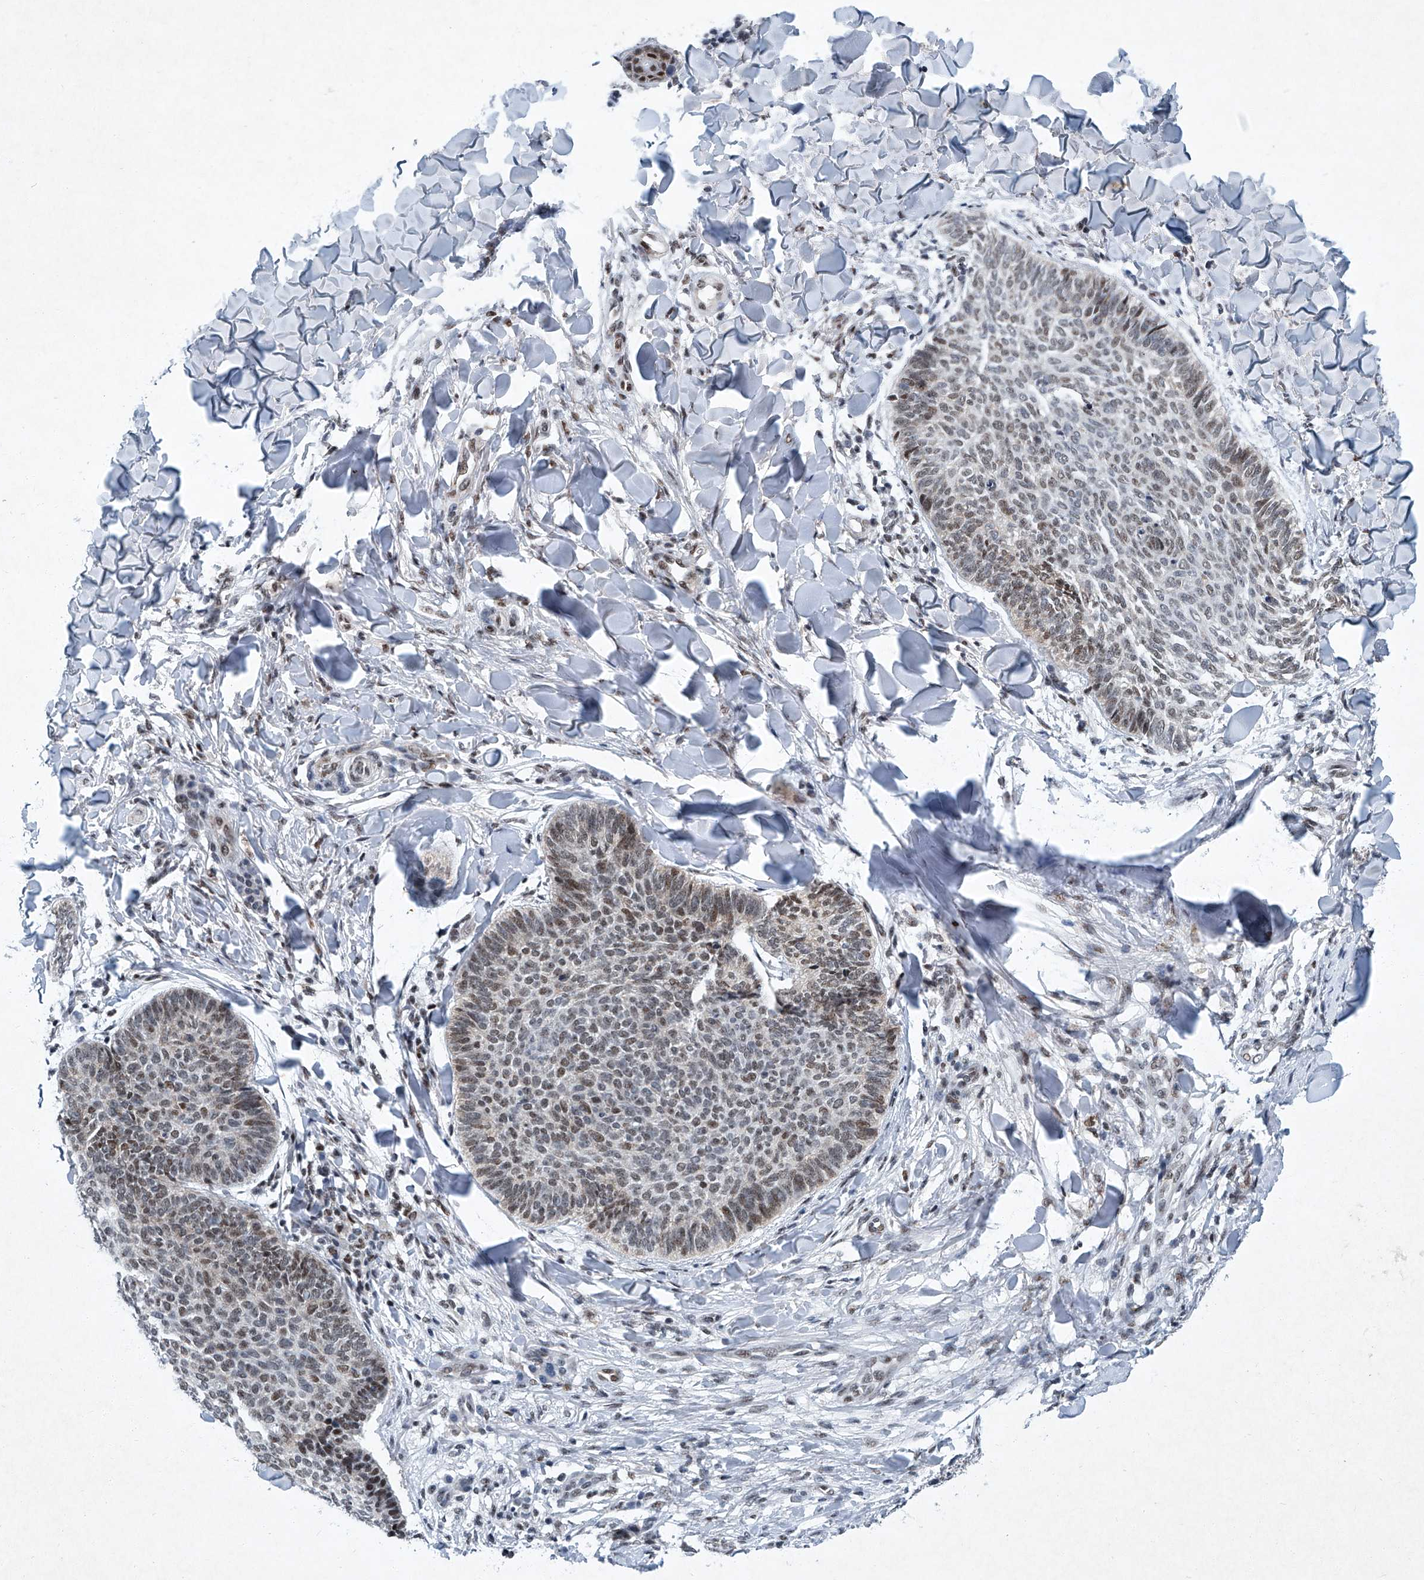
{"staining": {"intensity": "weak", "quantity": "25%-75%", "location": "nuclear"}, "tissue": "skin cancer", "cell_type": "Tumor cells", "image_type": "cancer", "snomed": [{"axis": "morphology", "description": "Normal tissue, NOS"}, {"axis": "morphology", "description": "Basal cell carcinoma"}, {"axis": "topography", "description": "Skin"}], "caption": "Human skin cancer stained with a protein marker exhibits weak staining in tumor cells.", "gene": "TFDP1", "patient": {"sex": "male", "age": 50}}